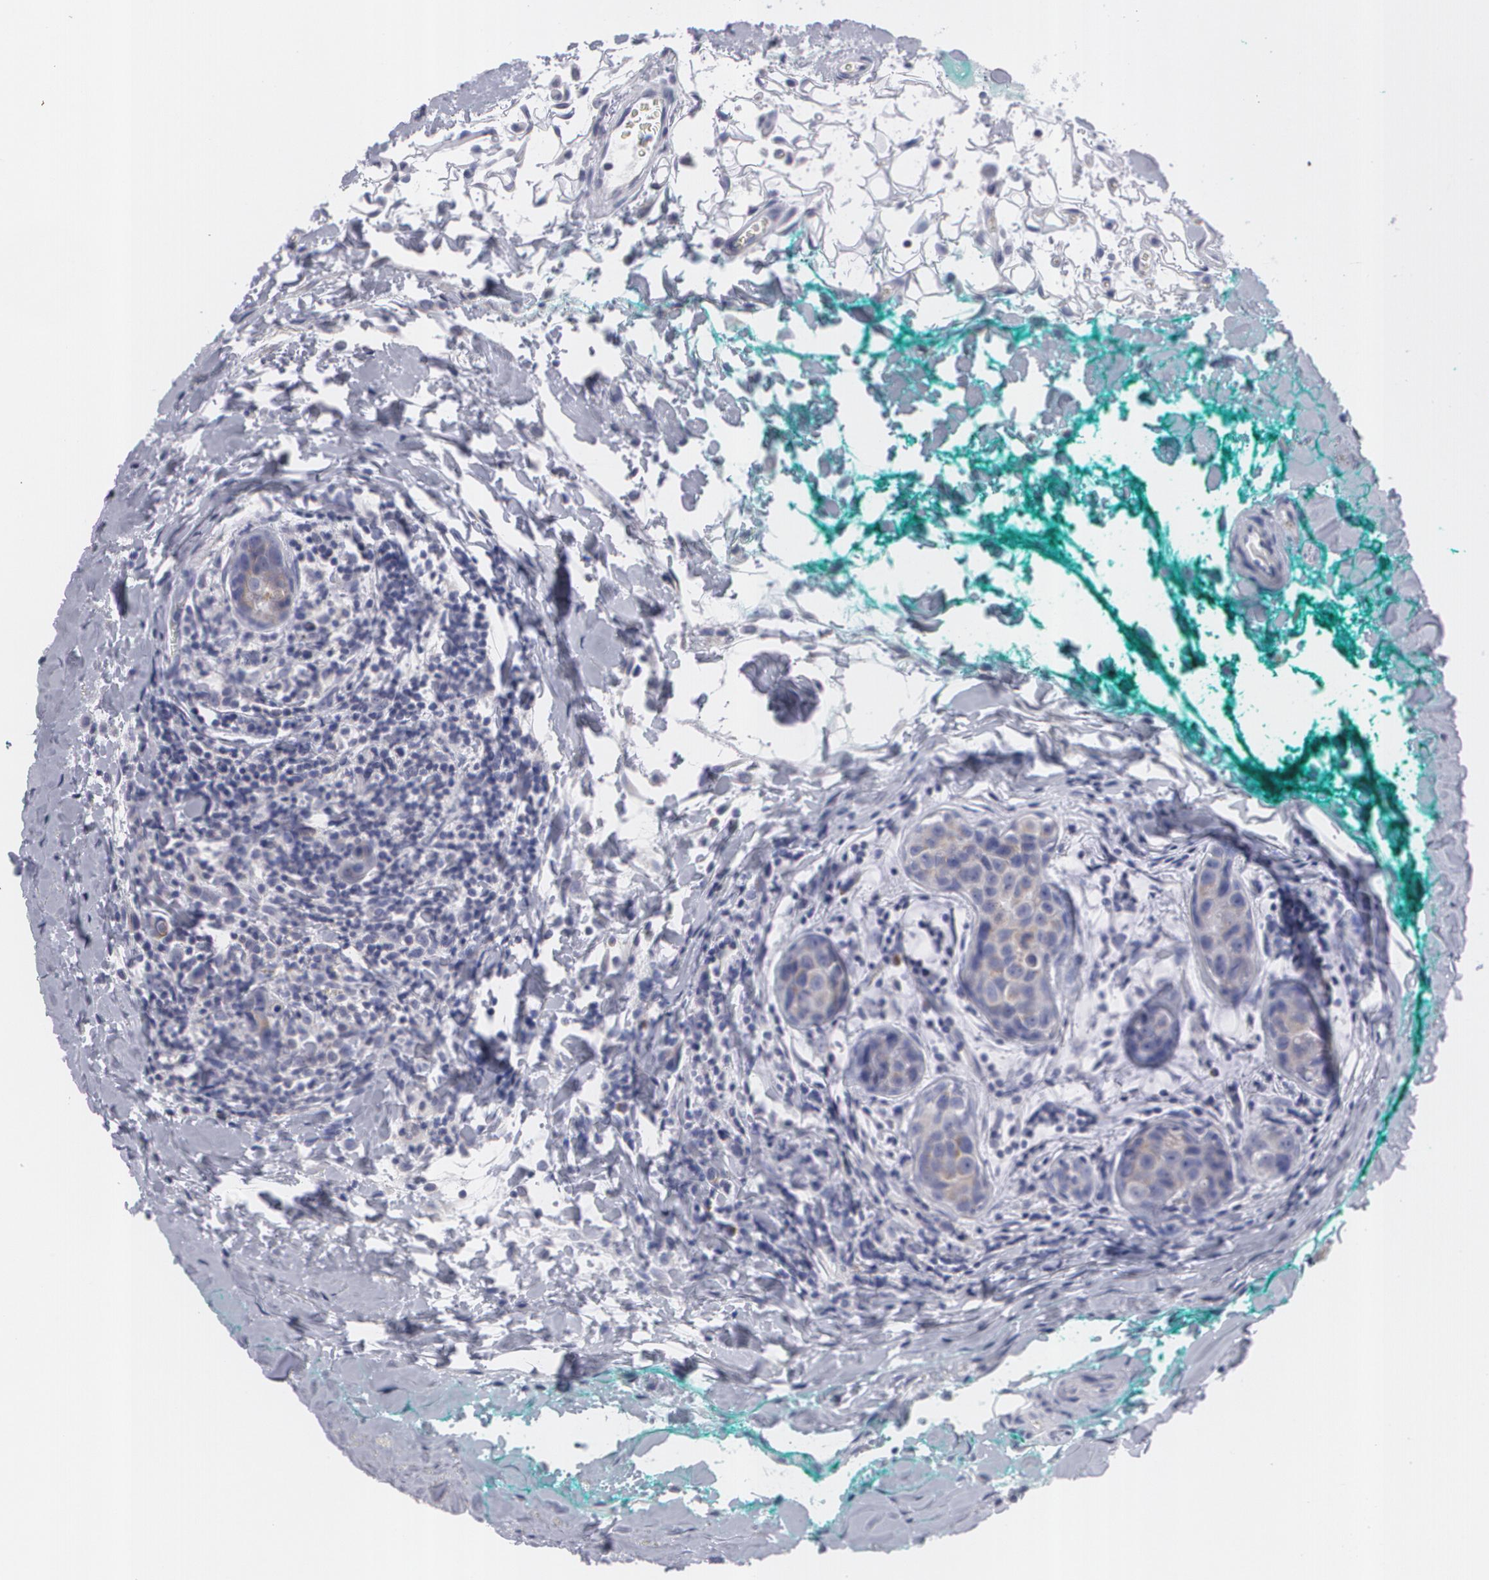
{"staining": {"intensity": "negative", "quantity": "none", "location": "none"}, "tissue": "breast cancer", "cell_type": "Tumor cells", "image_type": "cancer", "snomed": [{"axis": "morphology", "description": "Duct carcinoma"}, {"axis": "topography", "description": "Breast"}], "caption": "Breast cancer stained for a protein using IHC reveals no staining tumor cells.", "gene": "MBNL3", "patient": {"sex": "female", "age": 24}}